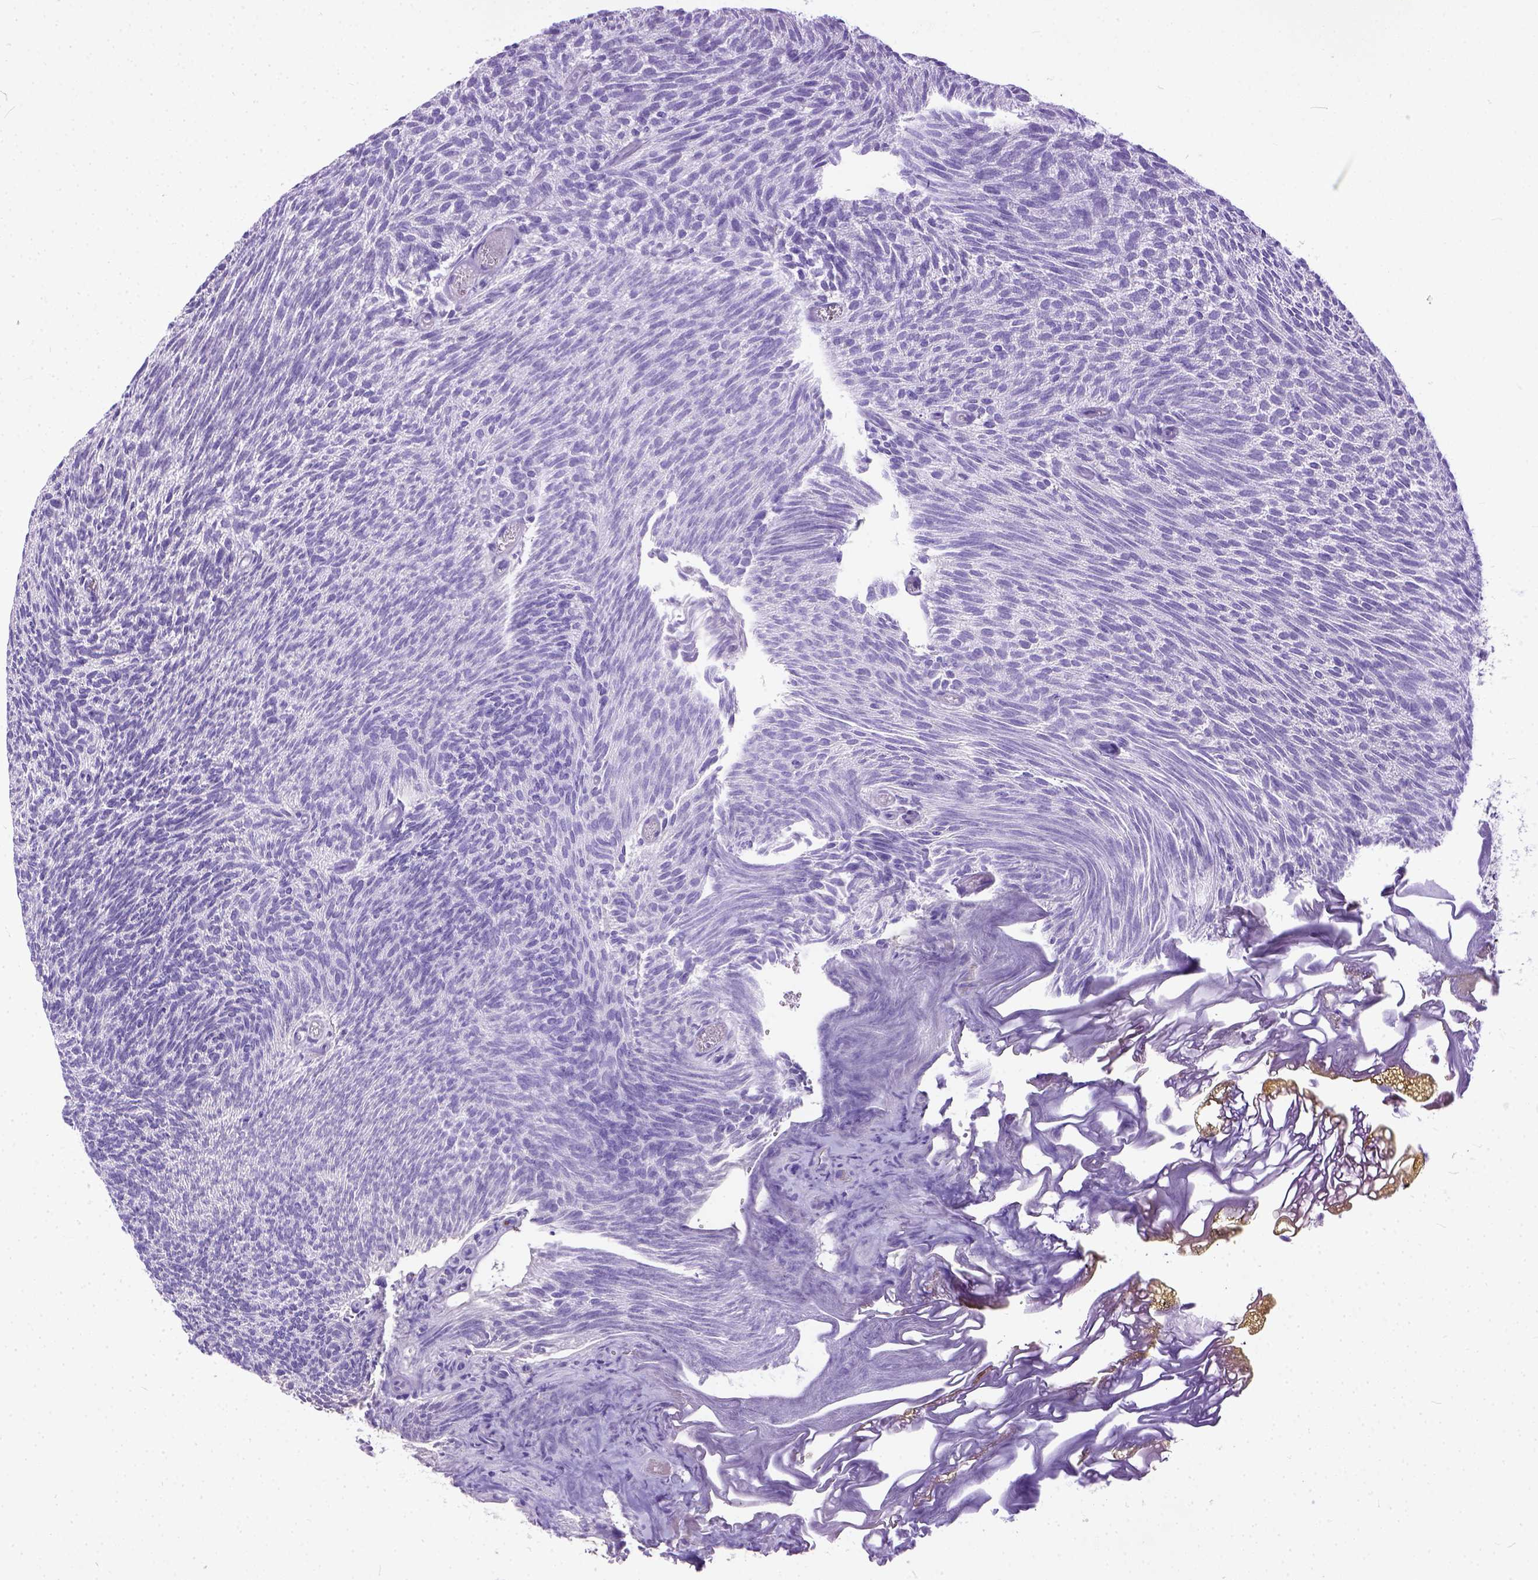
{"staining": {"intensity": "negative", "quantity": "none", "location": "none"}, "tissue": "urothelial cancer", "cell_type": "Tumor cells", "image_type": "cancer", "snomed": [{"axis": "morphology", "description": "Urothelial carcinoma, Low grade"}, {"axis": "topography", "description": "Urinary bladder"}], "caption": "A photomicrograph of urothelial carcinoma (low-grade) stained for a protein displays no brown staining in tumor cells. (DAB (3,3'-diaminobenzidine) immunohistochemistry with hematoxylin counter stain).", "gene": "PLK5", "patient": {"sex": "male", "age": 77}}